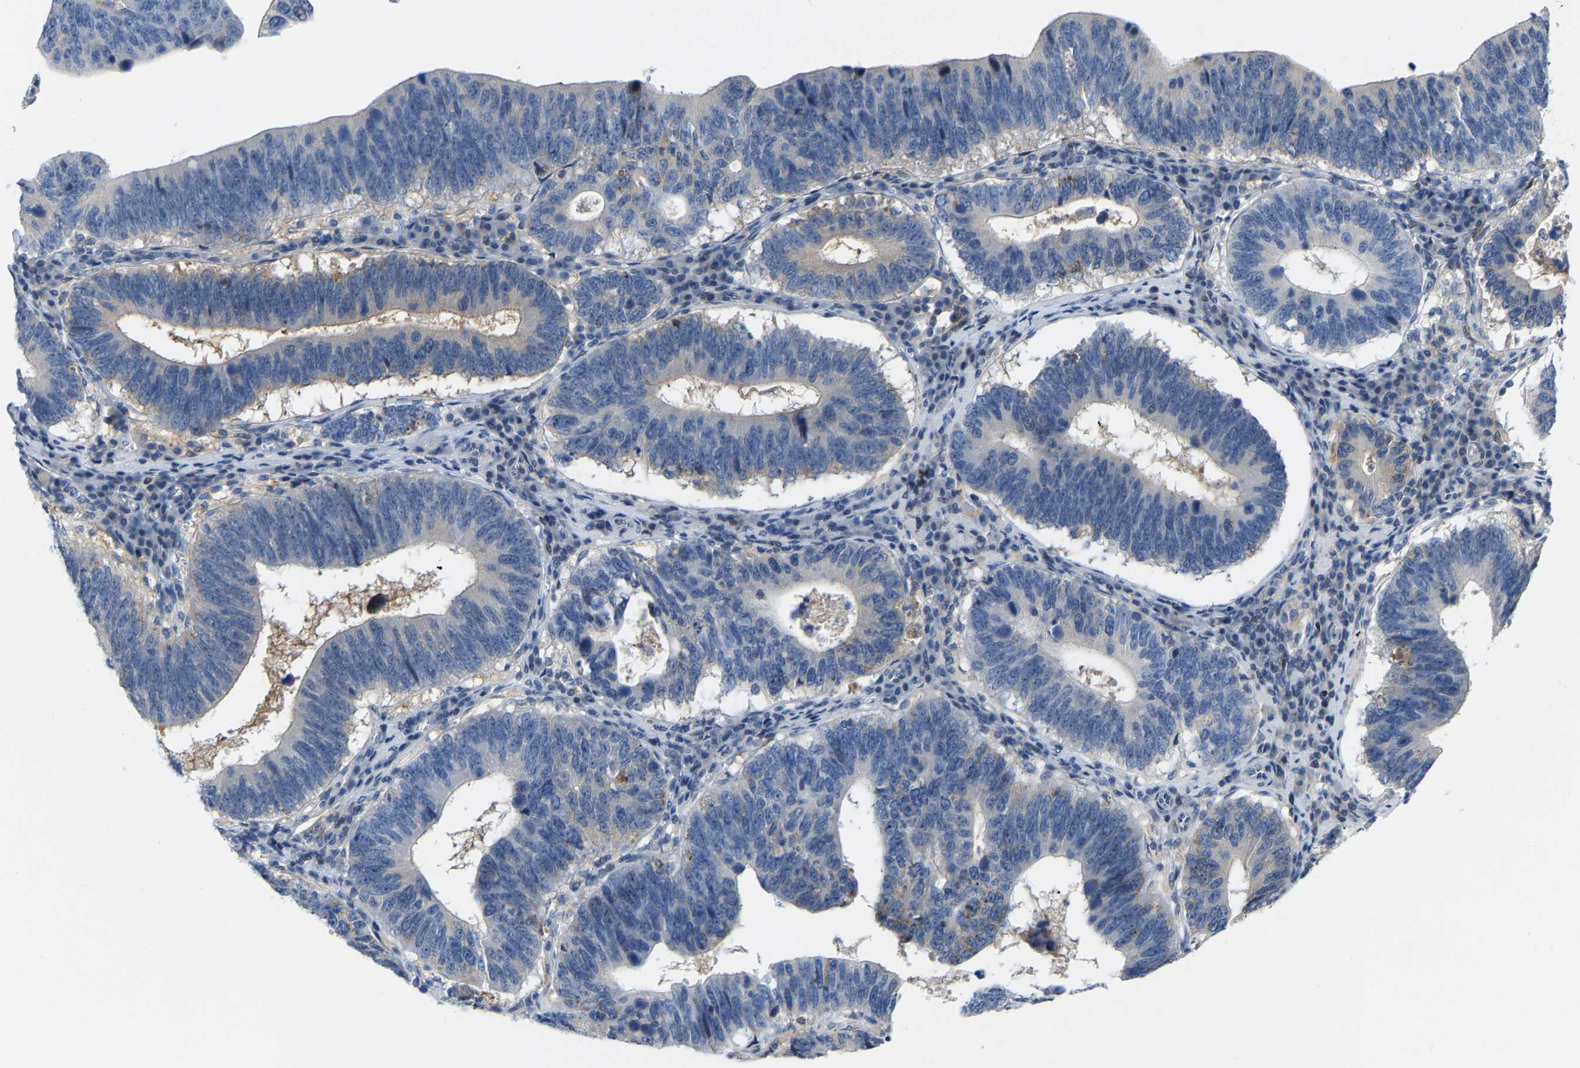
{"staining": {"intensity": "weak", "quantity": "<25%", "location": "cytoplasmic/membranous"}, "tissue": "stomach cancer", "cell_type": "Tumor cells", "image_type": "cancer", "snomed": [{"axis": "morphology", "description": "Adenocarcinoma, NOS"}, {"axis": "topography", "description": "Stomach"}], "caption": "IHC photomicrograph of adenocarcinoma (stomach) stained for a protein (brown), which reveals no expression in tumor cells. (Brightfield microscopy of DAB immunohistochemistry at high magnification).", "gene": "ABTB2", "patient": {"sex": "male", "age": 59}}